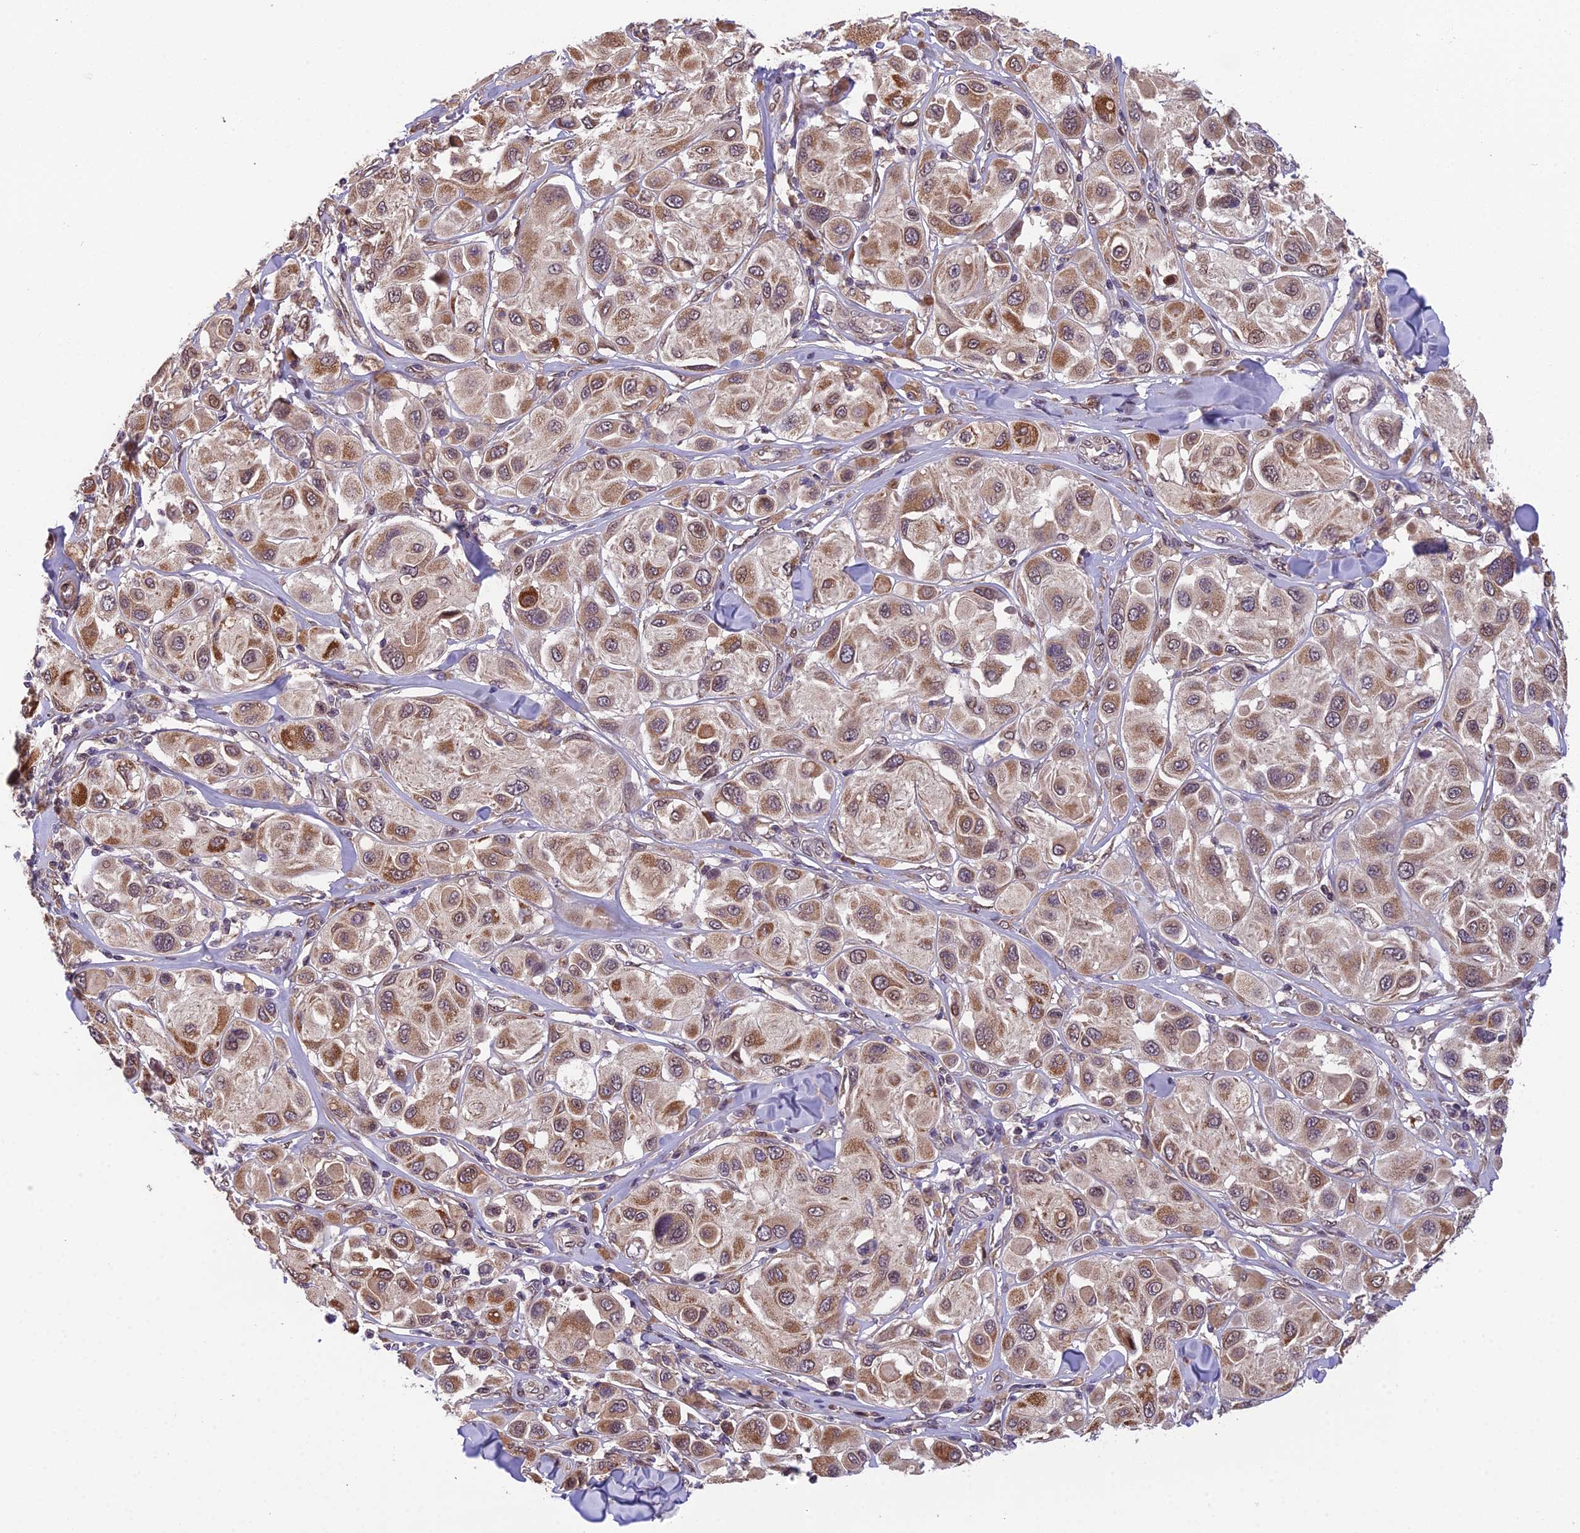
{"staining": {"intensity": "strong", "quantity": "25%-75%", "location": "cytoplasmic/membranous,nuclear"}, "tissue": "melanoma", "cell_type": "Tumor cells", "image_type": "cancer", "snomed": [{"axis": "morphology", "description": "Malignant melanoma, Metastatic site"}, {"axis": "topography", "description": "Skin"}], "caption": "DAB (3,3'-diaminobenzidine) immunohistochemical staining of melanoma reveals strong cytoplasmic/membranous and nuclear protein staining in approximately 25%-75% of tumor cells.", "gene": "CYP2R1", "patient": {"sex": "male", "age": 41}}